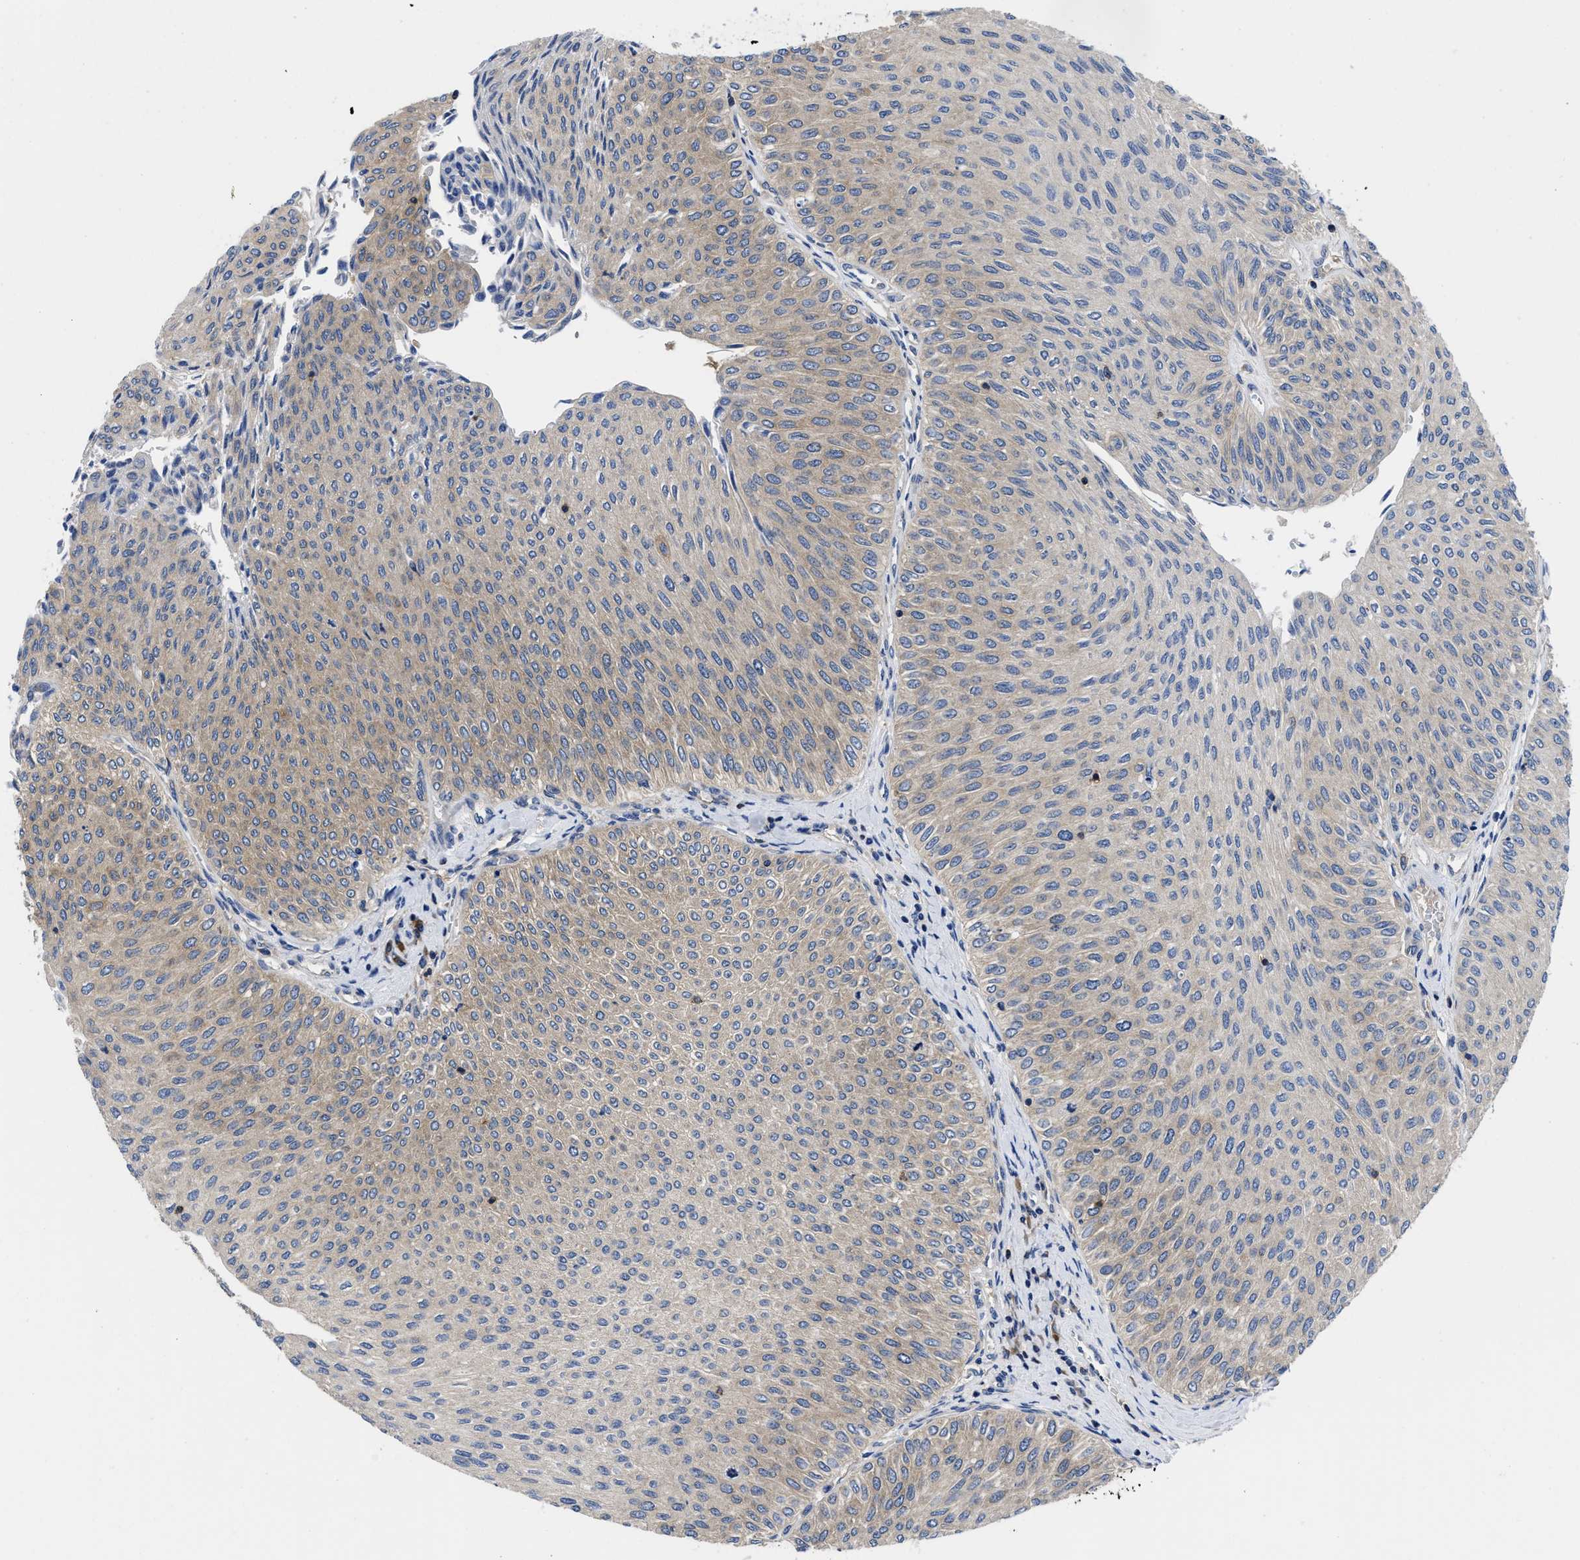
{"staining": {"intensity": "weak", "quantity": "<25%", "location": "cytoplasmic/membranous"}, "tissue": "urothelial cancer", "cell_type": "Tumor cells", "image_type": "cancer", "snomed": [{"axis": "morphology", "description": "Urothelial carcinoma, Low grade"}, {"axis": "topography", "description": "Urinary bladder"}], "caption": "Immunohistochemistry photomicrograph of neoplastic tissue: human urothelial cancer stained with DAB displays no significant protein staining in tumor cells.", "gene": "YARS1", "patient": {"sex": "male", "age": 78}}